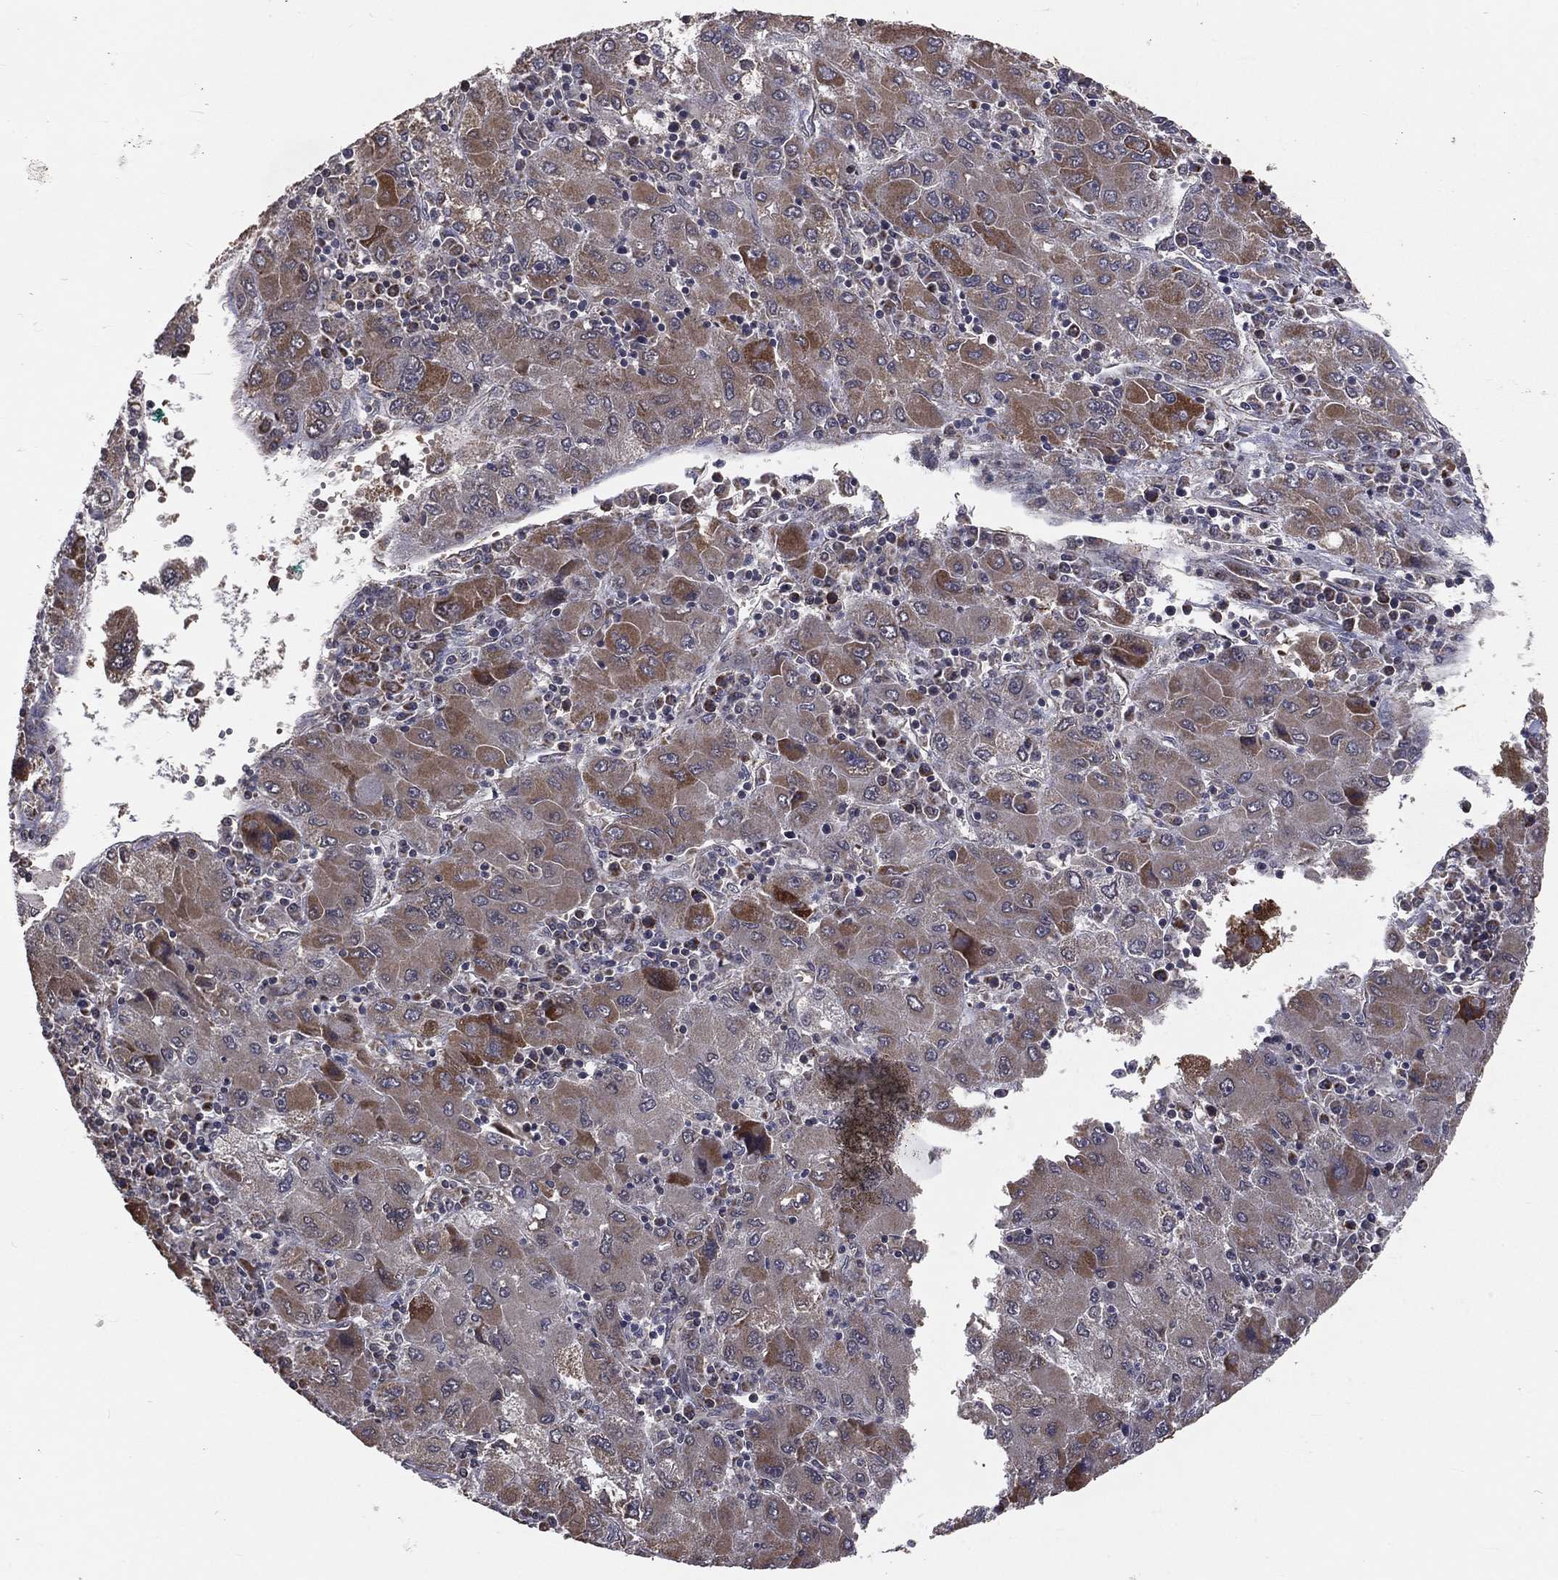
{"staining": {"intensity": "moderate", "quantity": "<25%", "location": "cytoplasmic/membranous"}, "tissue": "liver cancer", "cell_type": "Tumor cells", "image_type": "cancer", "snomed": [{"axis": "morphology", "description": "Carcinoma, Hepatocellular, NOS"}, {"axis": "topography", "description": "Liver"}], "caption": "Human liver cancer stained for a protein (brown) displays moderate cytoplasmic/membranous positive staining in about <25% of tumor cells.", "gene": "MRPL46", "patient": {"sex": "male", "age": 75}}